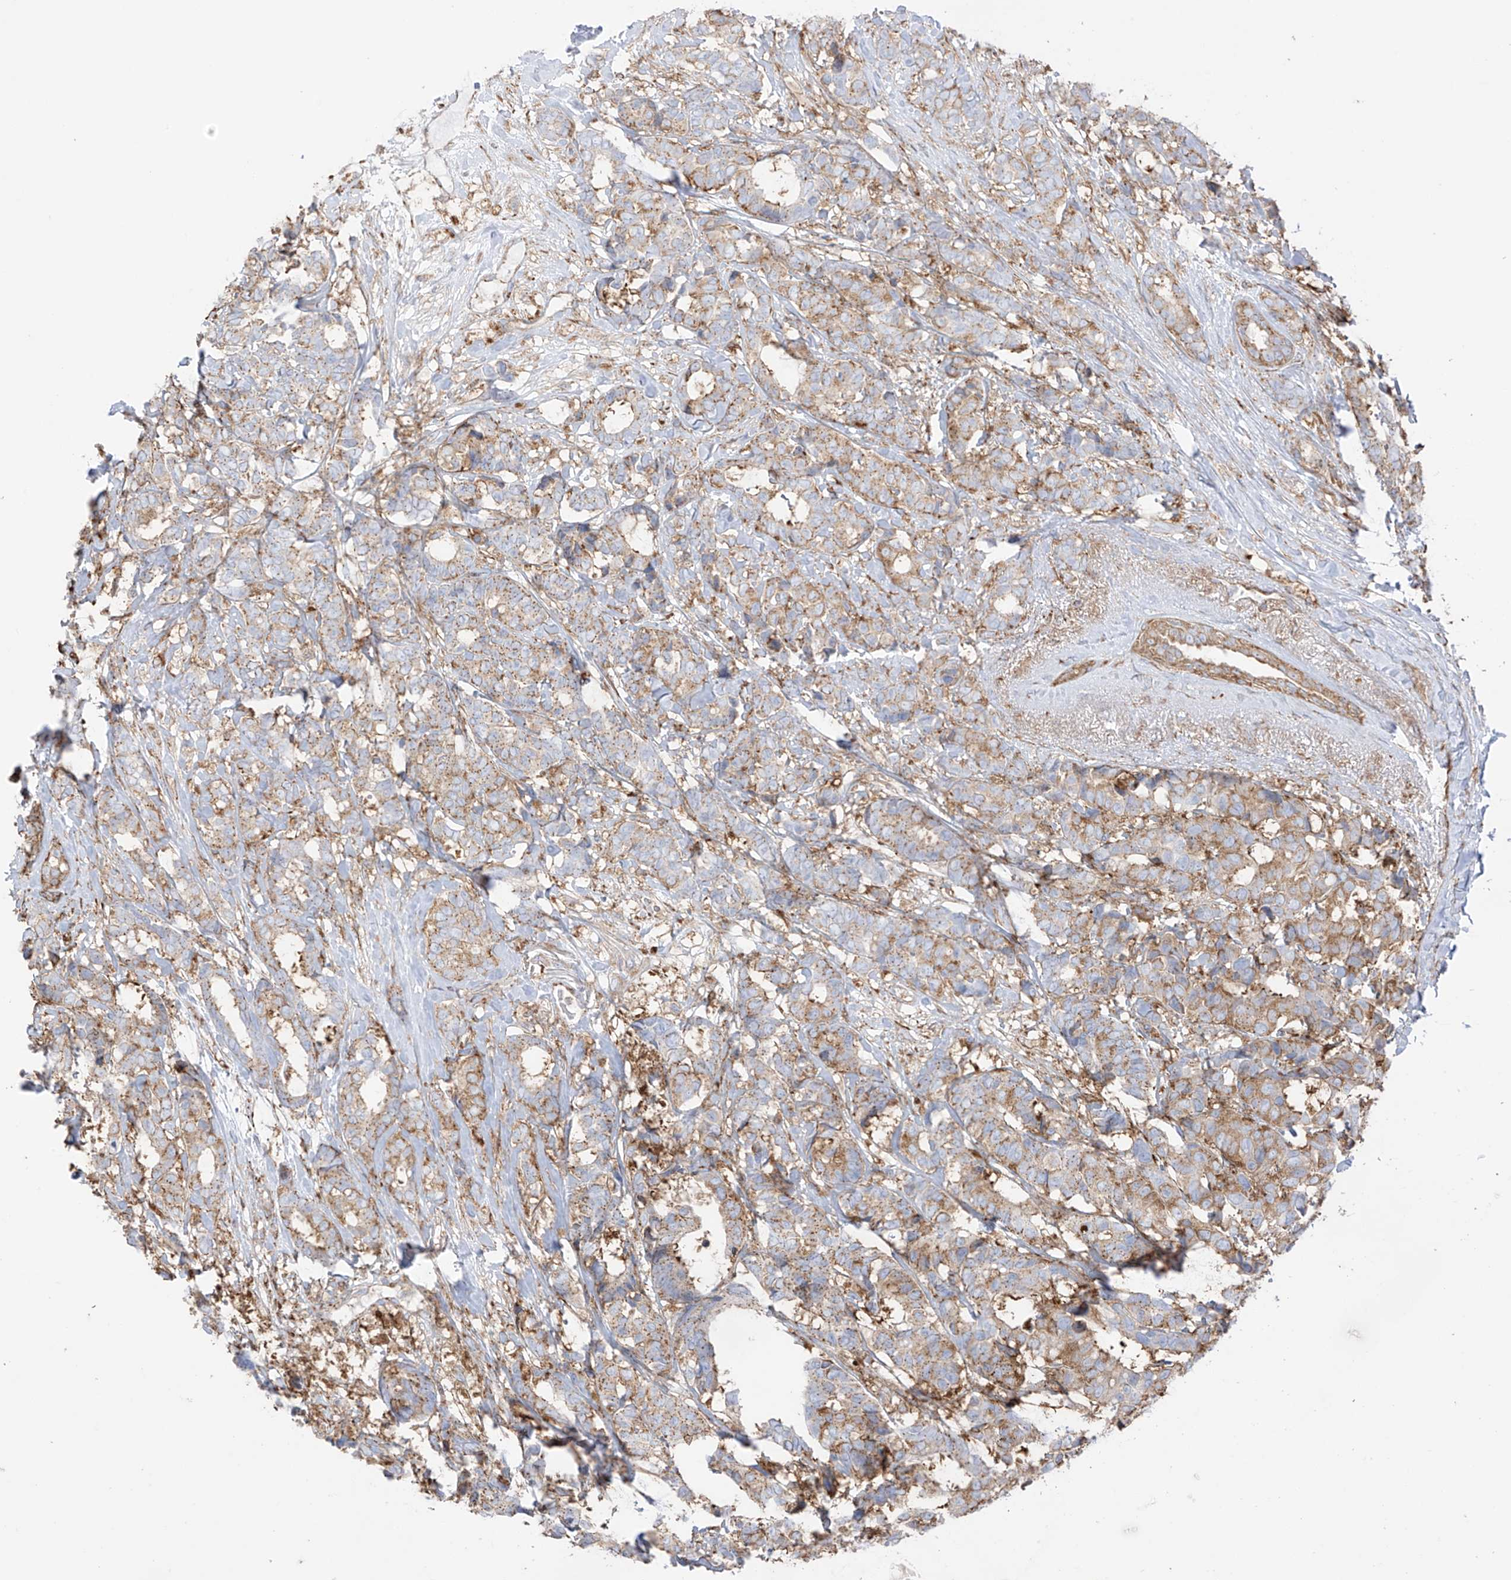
{"staining": {"intensity": "moderate", "quantity": ">75%", "location": "cytoplasmic/membranous"}, "tissue": "breast cancer", "cell_type": "Tumor cells", "image_type": "cancer", "snomed": [{"axis": "morphology", "description": "Duct carcinoma"}, {"axis": "topography", "description": "Breast"}], "caption": "Human breast infiltrating ductal carcinoma stained for a protein (brown) demonstrates moderate cytoplasmic/membranous positive positivity in approximately >75% of tumor cells.", "gene": "XKR3", "patient": {"sex": "female", "age": 87}}